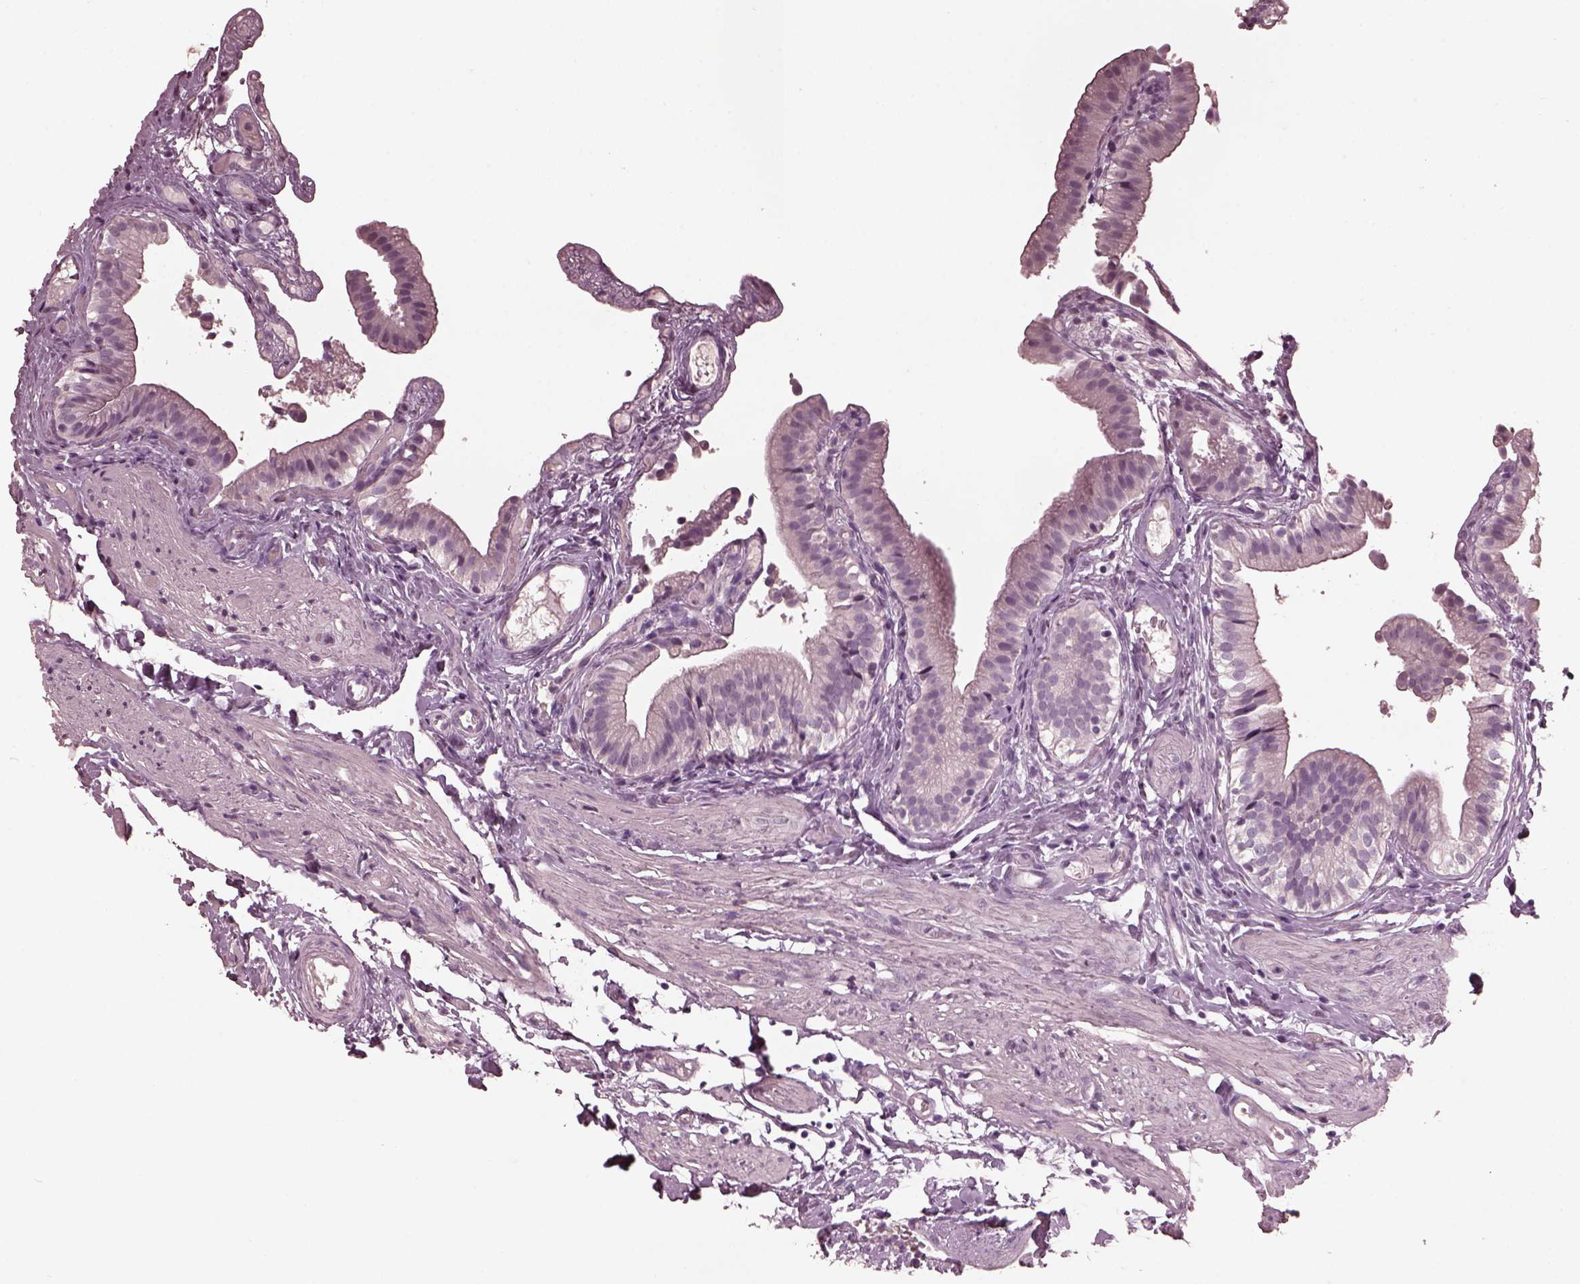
{"staining": {"intensity": "negative", "quantity": "none", "location": "none"}, "tissue": "gallbladder", "cell_type": "Glandular cells", "image_type": "normal", "snomed": [{"axis": "morphology", "description": "Normal tissue, NOS"}, {"axis": "topography", "description": "Gallbladder"}], "caption": "Gallbladder was stained to show a protein in brown. There is no significant positivity in glandular cells. The staining was performed using DAB (3,3'-diaminobenzidine) to visualize the protein expression in brown, while the nuclei were stained in blue with hematoxylin (Magnification: 20x).", "gene": "CGA", "patient": {"sex": "female", "age": 47}}